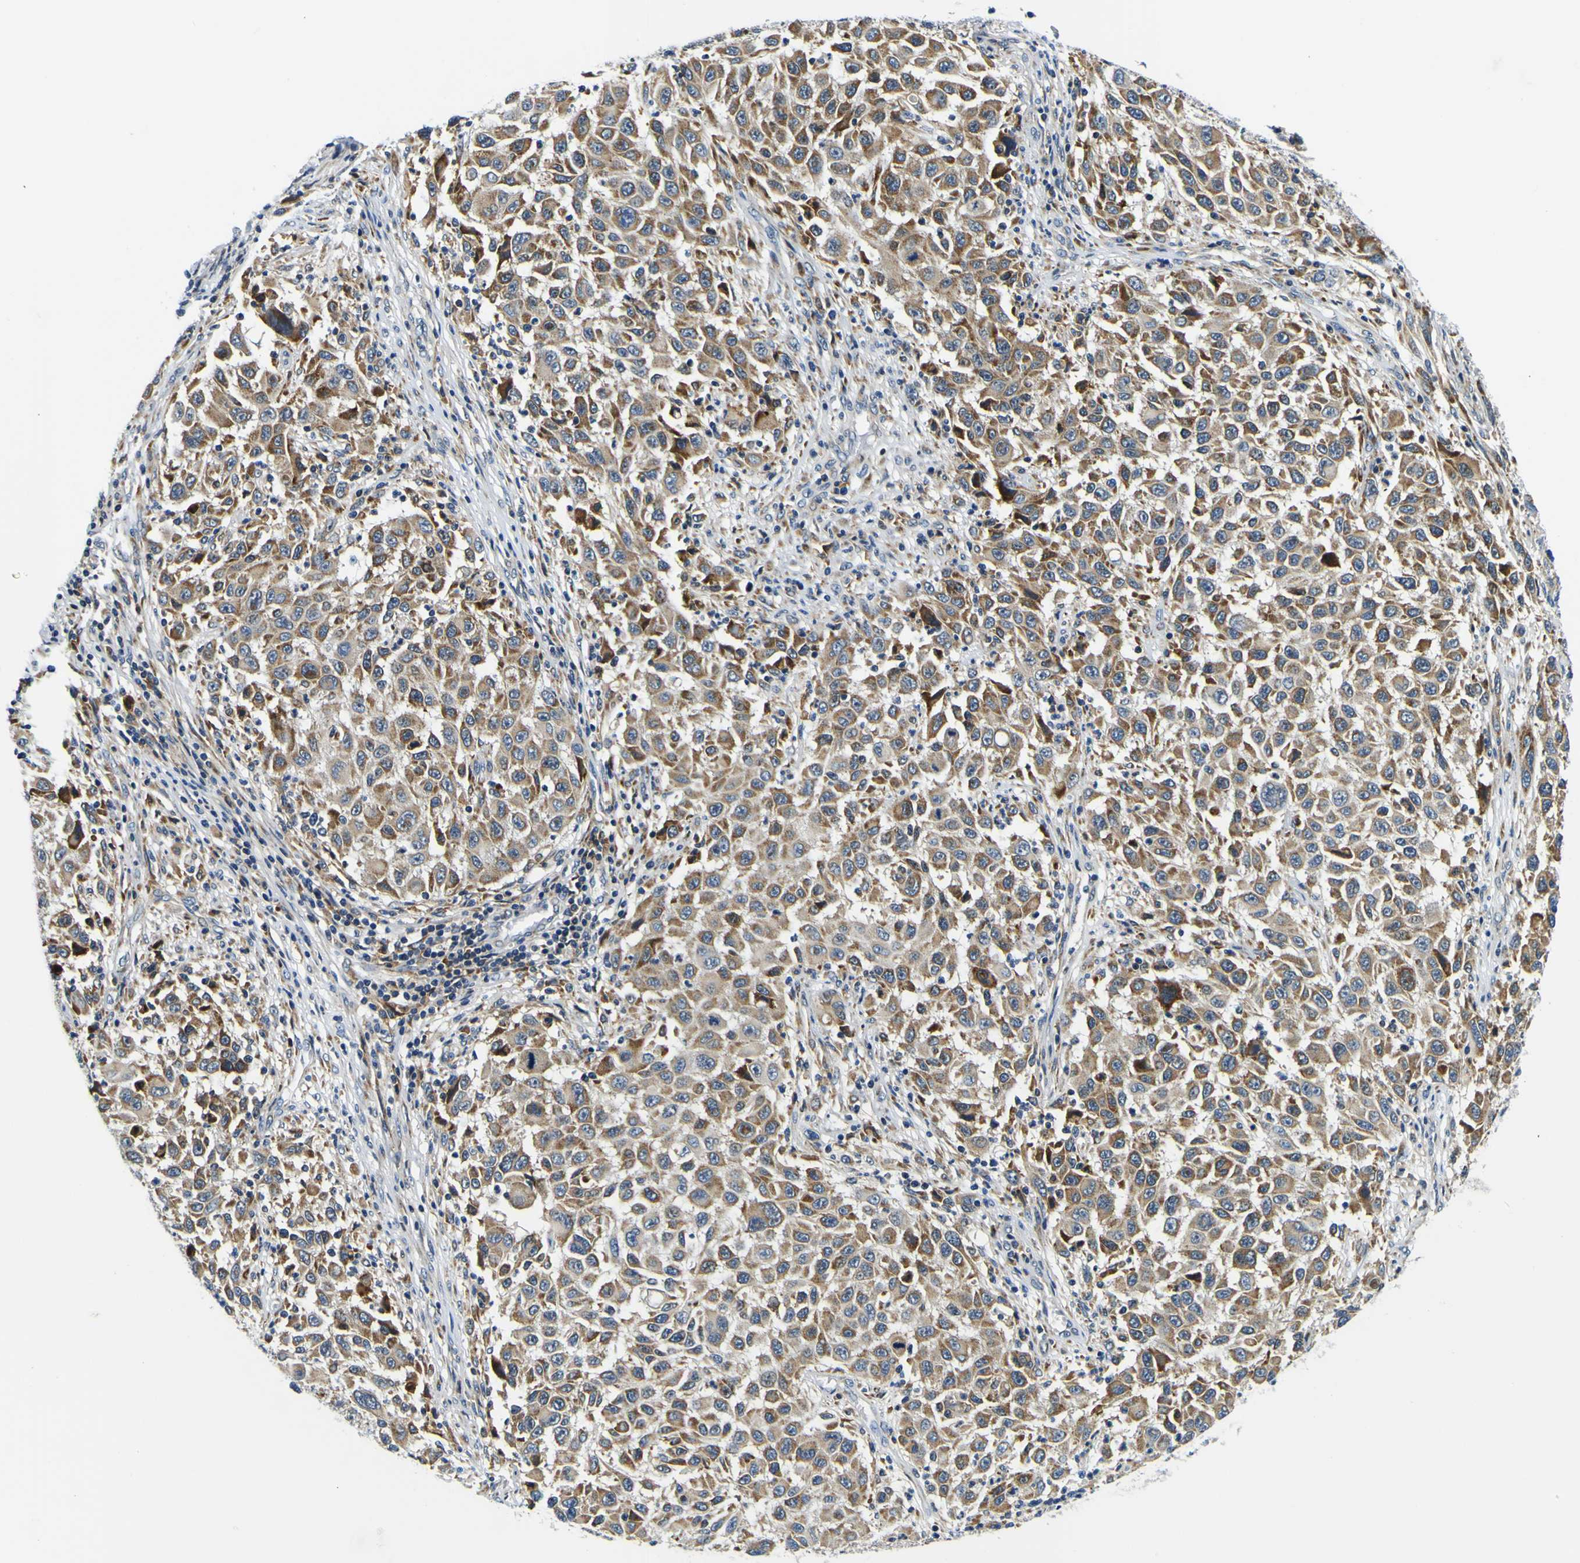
{"staining": {"intensity": "moderate", "quantity": ">75%", "location": "cytoplasmic/membranous"}, "tissue": "melanoma", "cell_type": "Tumor cells", "image_type": "cancer", "snomed": [{"axis": "morphology", "description": "Malignant melanoma, Metastatic site"}, {"axis": "topography", "description": "Lymph node"}], "caption": "Protein staining of malignant melanoma (metastatic site) tissue displays moderate cytoplasmic/membranous expression in about >75% of tumor cells. Immunohistochemistry stains the protein in brown and the nuclei are stained blue.", "gene": "NLRP3", "patient": {"sex": "male", "age": 61}}